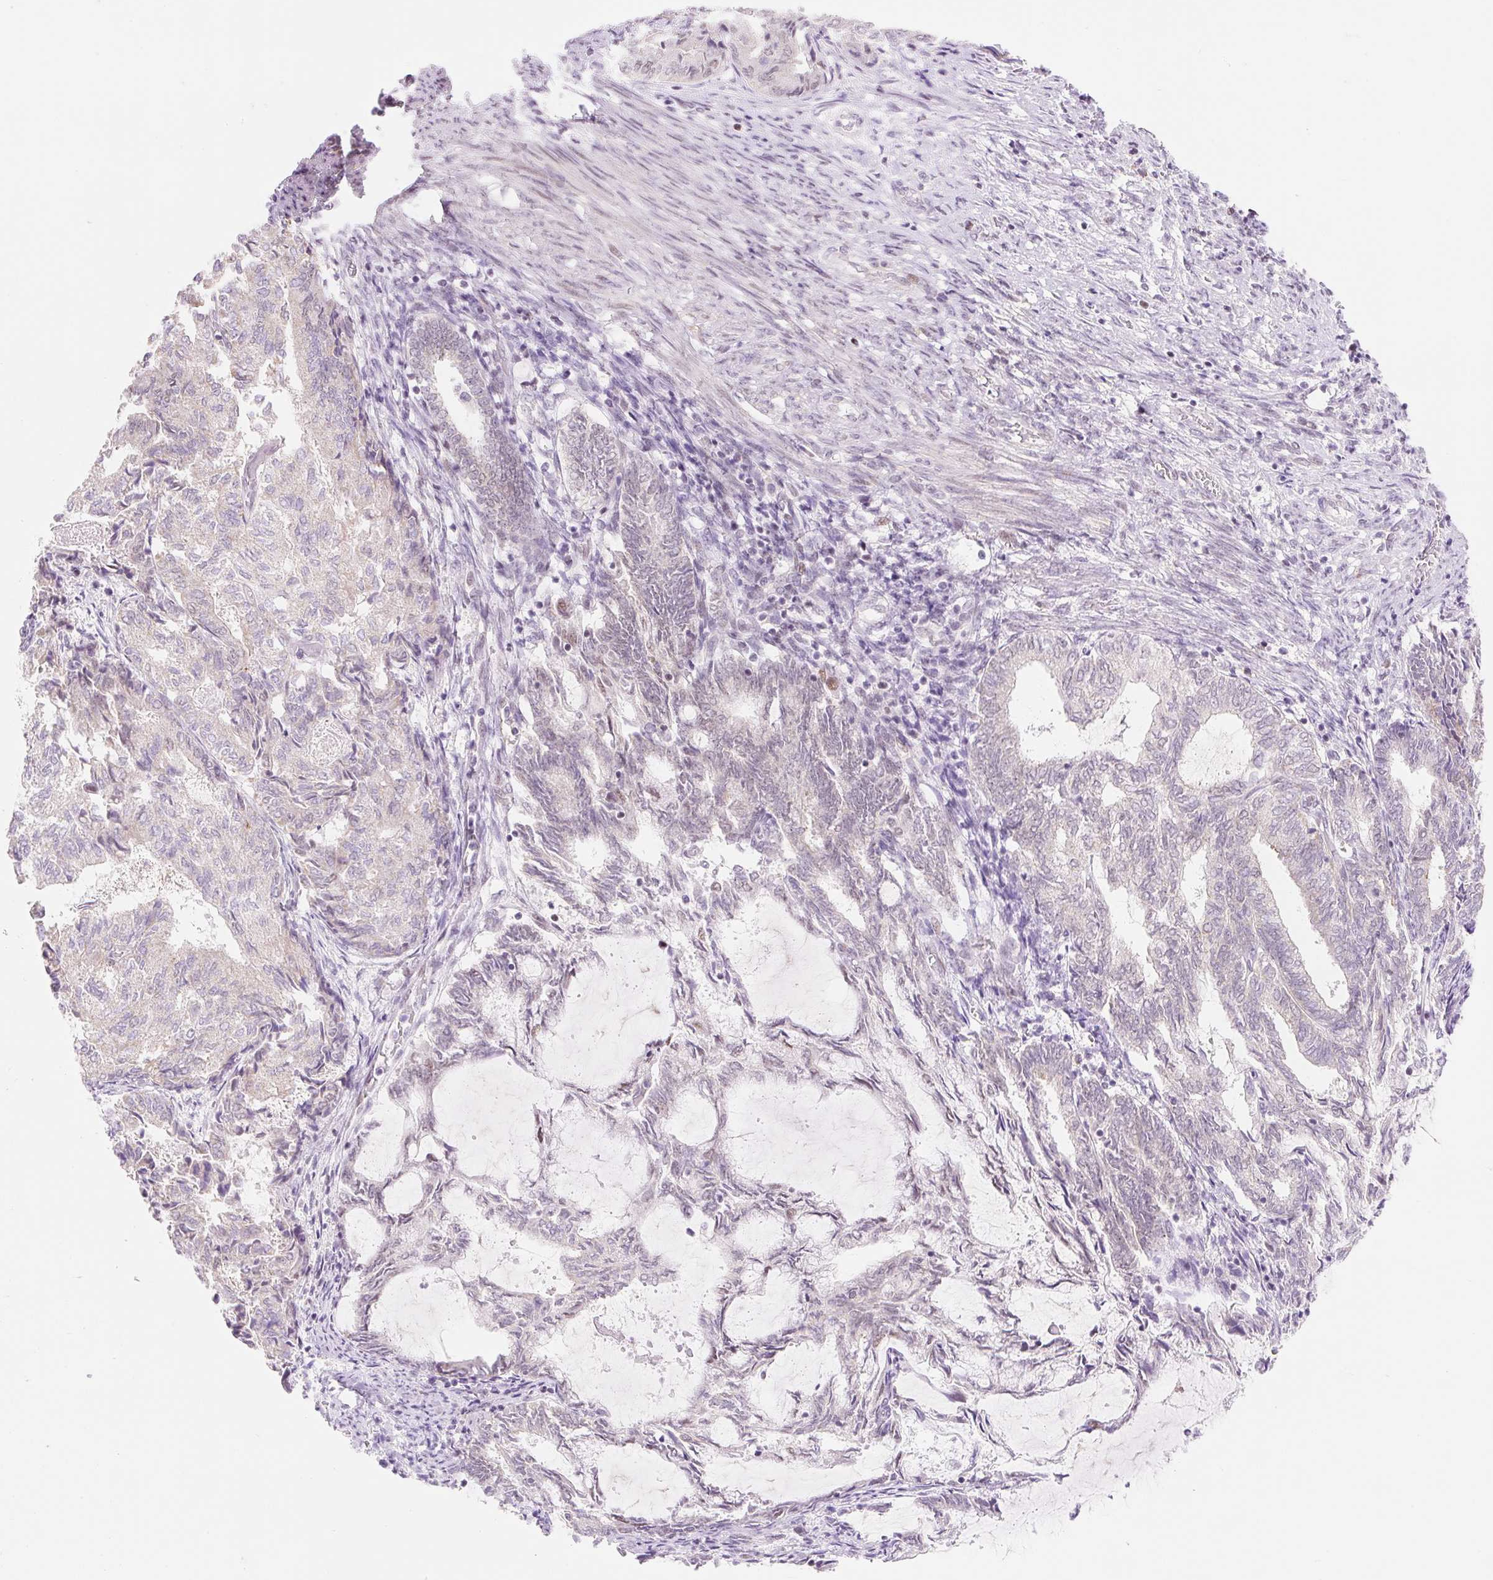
{"staining": {"intensity": "negative", "quantity": "none", "location": "none"}, "tissue": "endometrial cancer", "cell_type": "Tumor cells", "image_type": "cancer", "snomed": [{"axis": "morphology", "description": "Adenocarcinoma, NOS"}, {"axis": "topography", "description": "Endometrium"}], "caption": "Immunohistochemistry (IHC) of endometrial cancer (adenocarcinoma) displays no expression in tumor cells.", "gene": "H2BW1", "patient": {"sex": "female", "age": 80}}